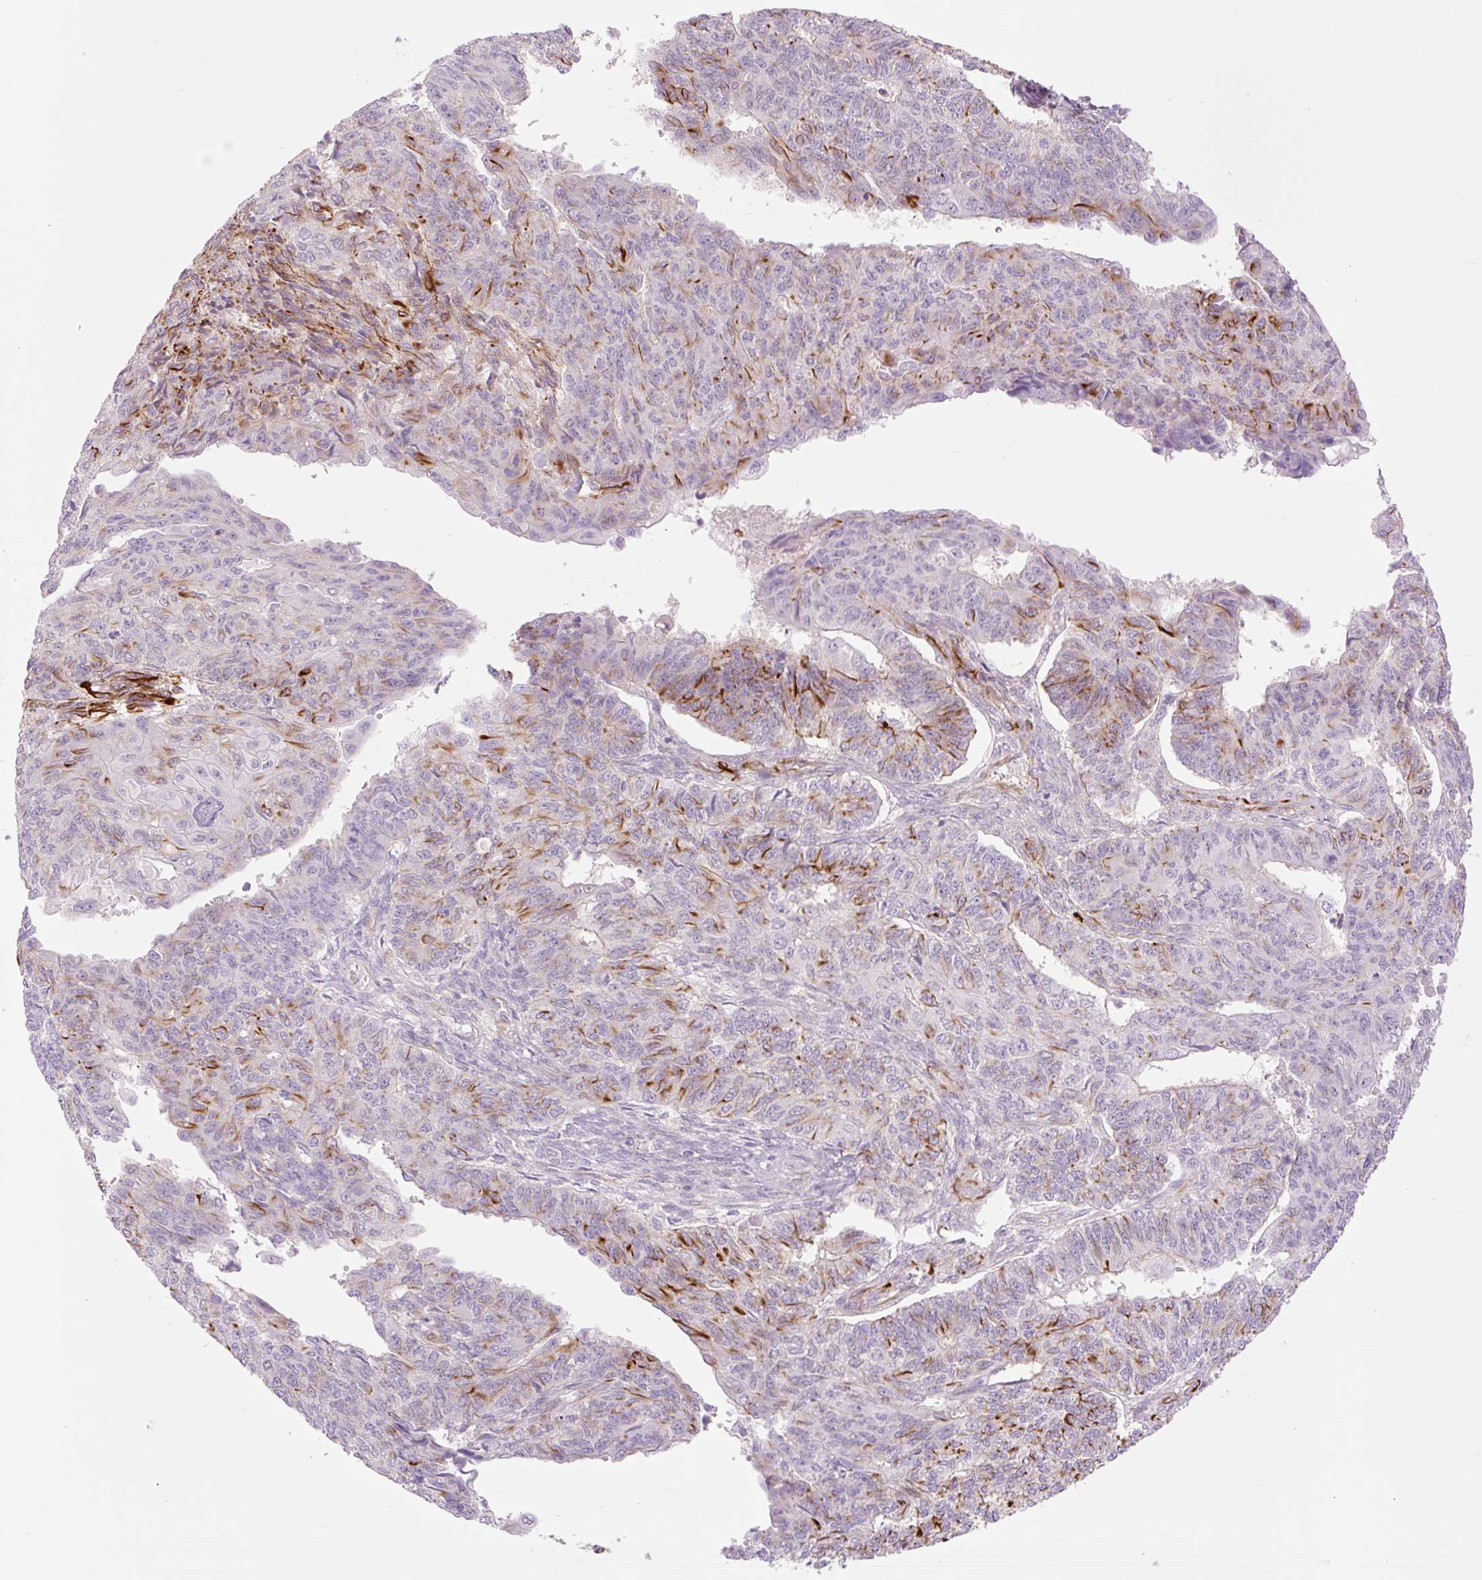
{"staining": {"intensity": "moderate", "quantity": "25%-75%", "location": "cytoplasmic/membranous"}, "tissue": "endometrial cancer", "cell_type": "Tumor cells", "image_type": "cancer", "snomed": [{"axis": "morphology", "description": "Adenocarcinoma, NOS"}, {"axis": "topography", "description": "Endometrium"}], "caption": "Moderate cytoplasmic/membranous staining for a protein is appreciated in approximately 25%-75% of tumor cells of adenocarcinoma (endometrial) using immunohistochemistry.", "gene": "ZFYVE21", "patient": {"sex": "female", "age": 32}}